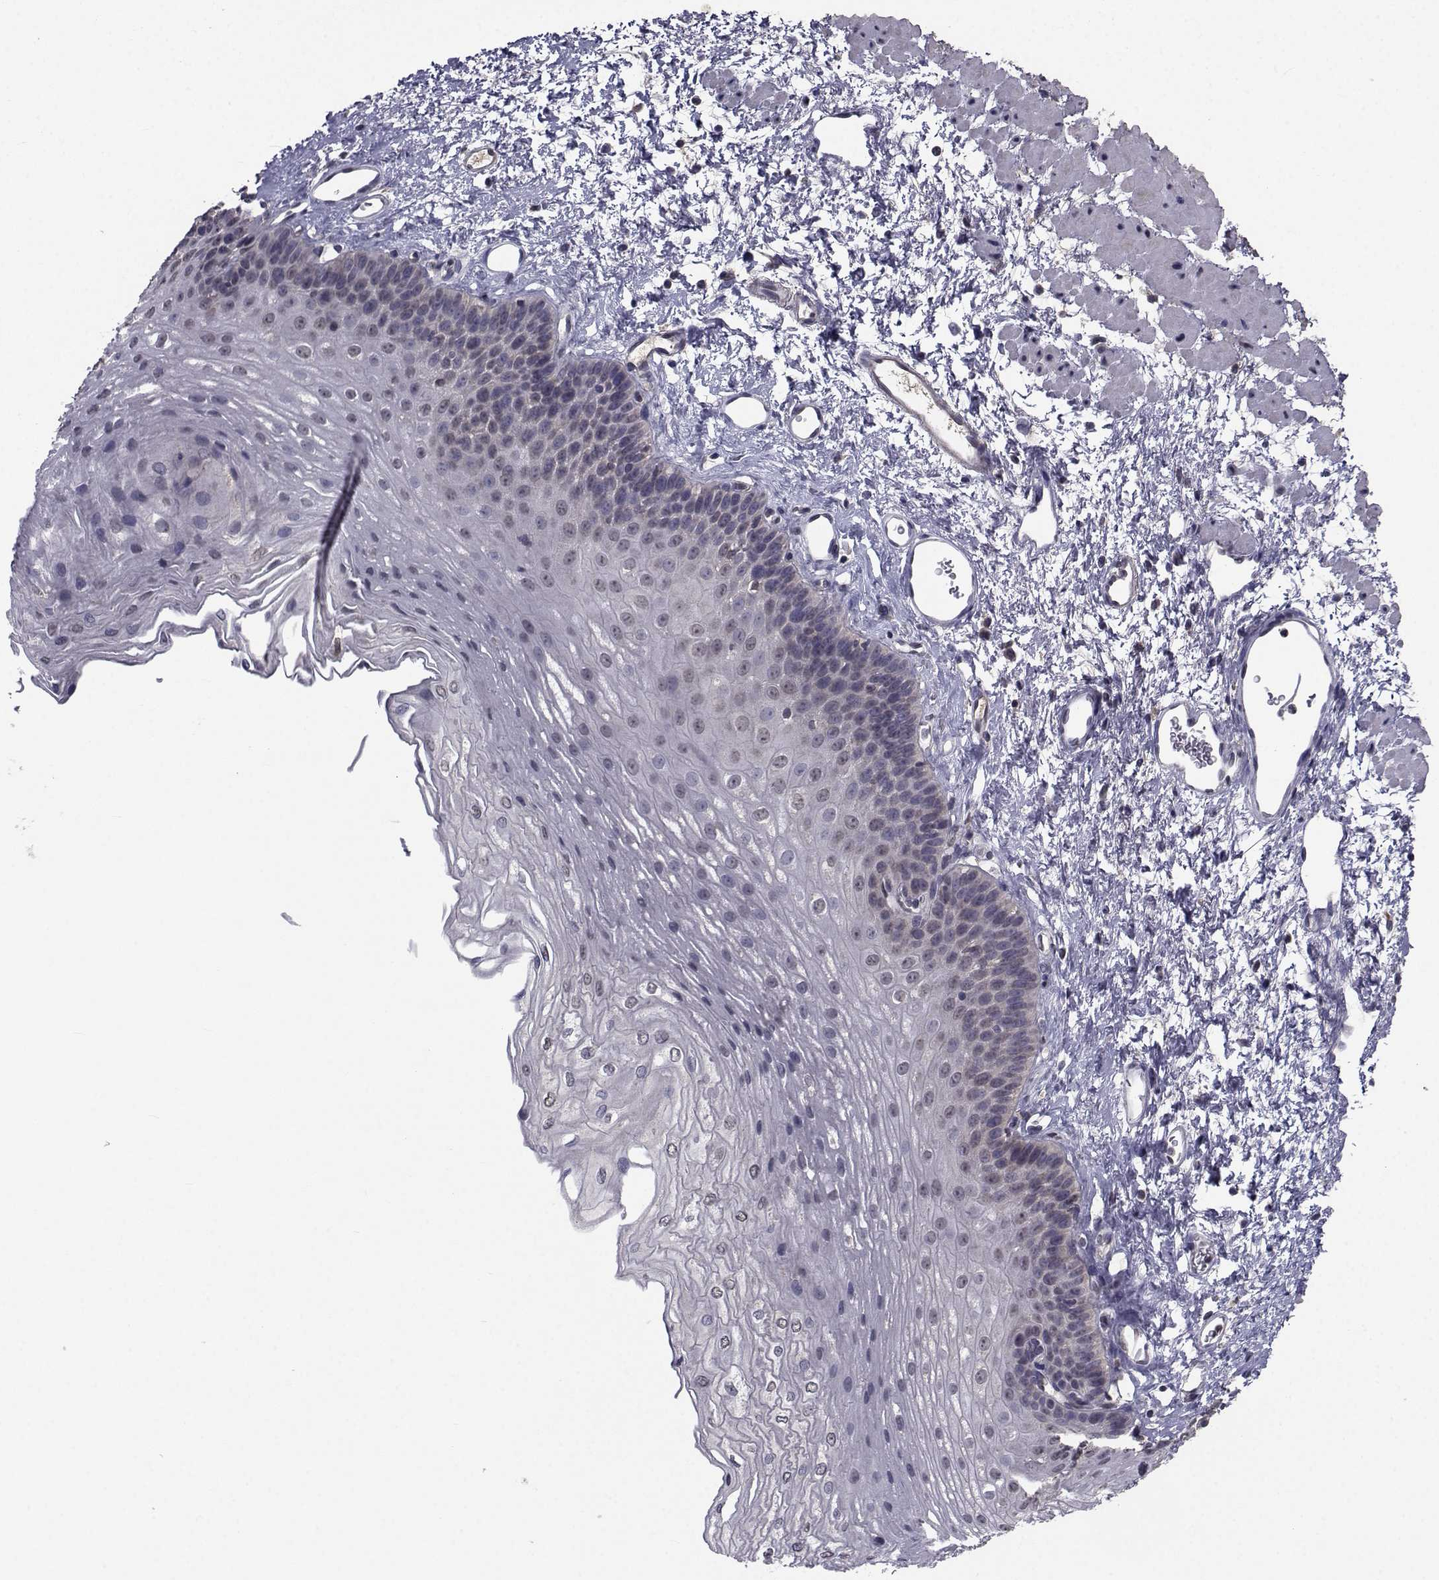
{"staining": {"intensity": "negative", "quantity": "none", "location": "none"}, "tissue": "esophagus", "cell_type": "Squamous epithelial cells", "image_type": "normal", "snomed": [{"axis": "morphology", "description": "Normal tissue, NOS"}, {"axis": "topography", "description": "Esophagus"}], "caption": "Squamous epithelial cells are negative for protein expression in normal human esophagus.", "gene": "CYP2S1", "patient": {"sex": "female", "age": 62}}